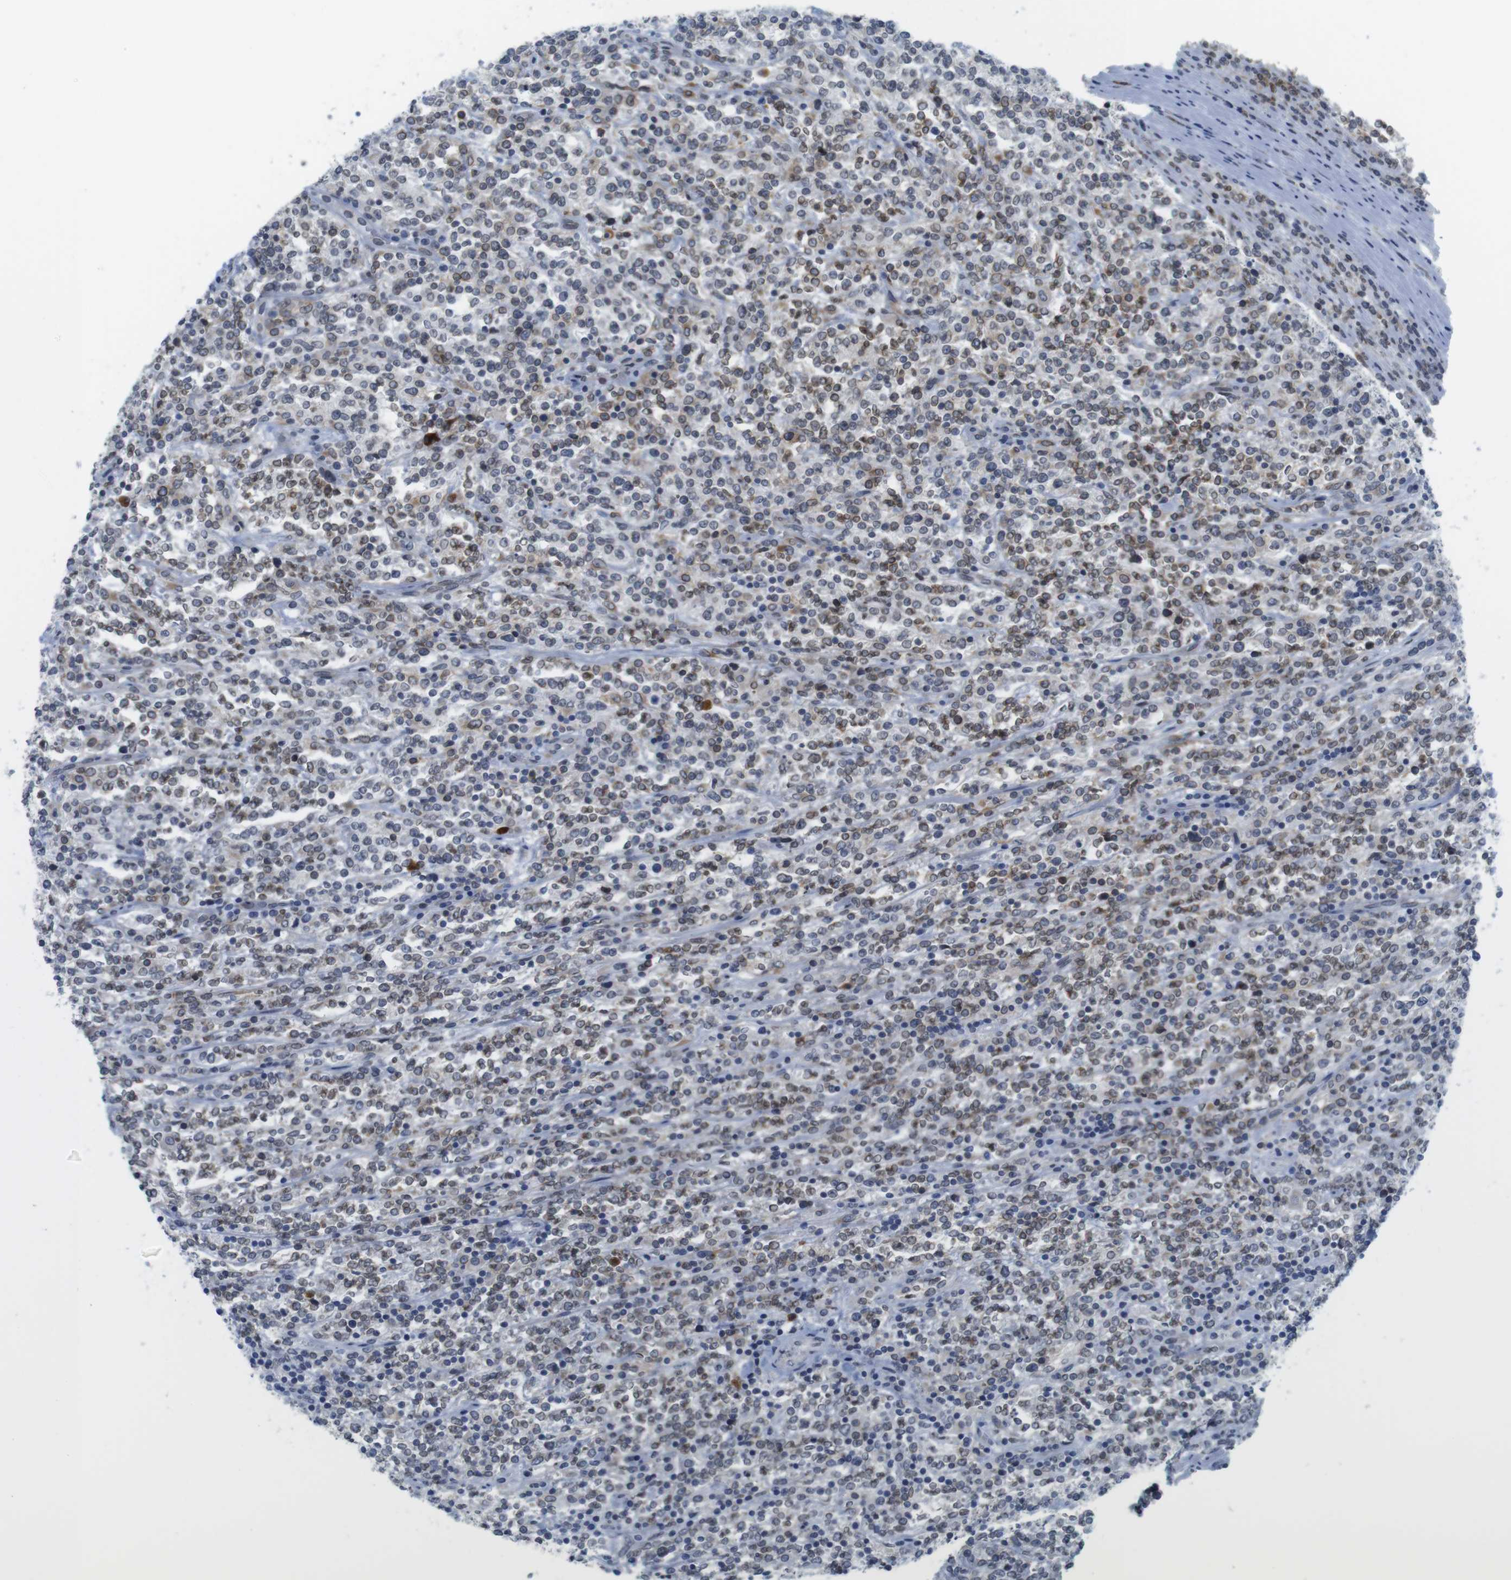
{"staining": {"intensity": "weak", "quantity": "25%-75%", "location": "nuclear"}, "tissue": "lymphoma", "cell_type": "Tumor cells", "image_type": "cancer", "snomed": [{"axis": "morphology", "description": "Malignant lymphoma, non-Hodgkin's type, High grade"}, {"axis": "topography", "description": "Soft tissue"}], "caption": "DAB immunohistochemical staining of human high-grade malignant lymphoma, non-Hodgkin's type shows weak nuclear protein staining in approximately 25%-75% of tumor cells.", "gene": "ERGIC3", "patient": {"sex": "male", "age": 18}}